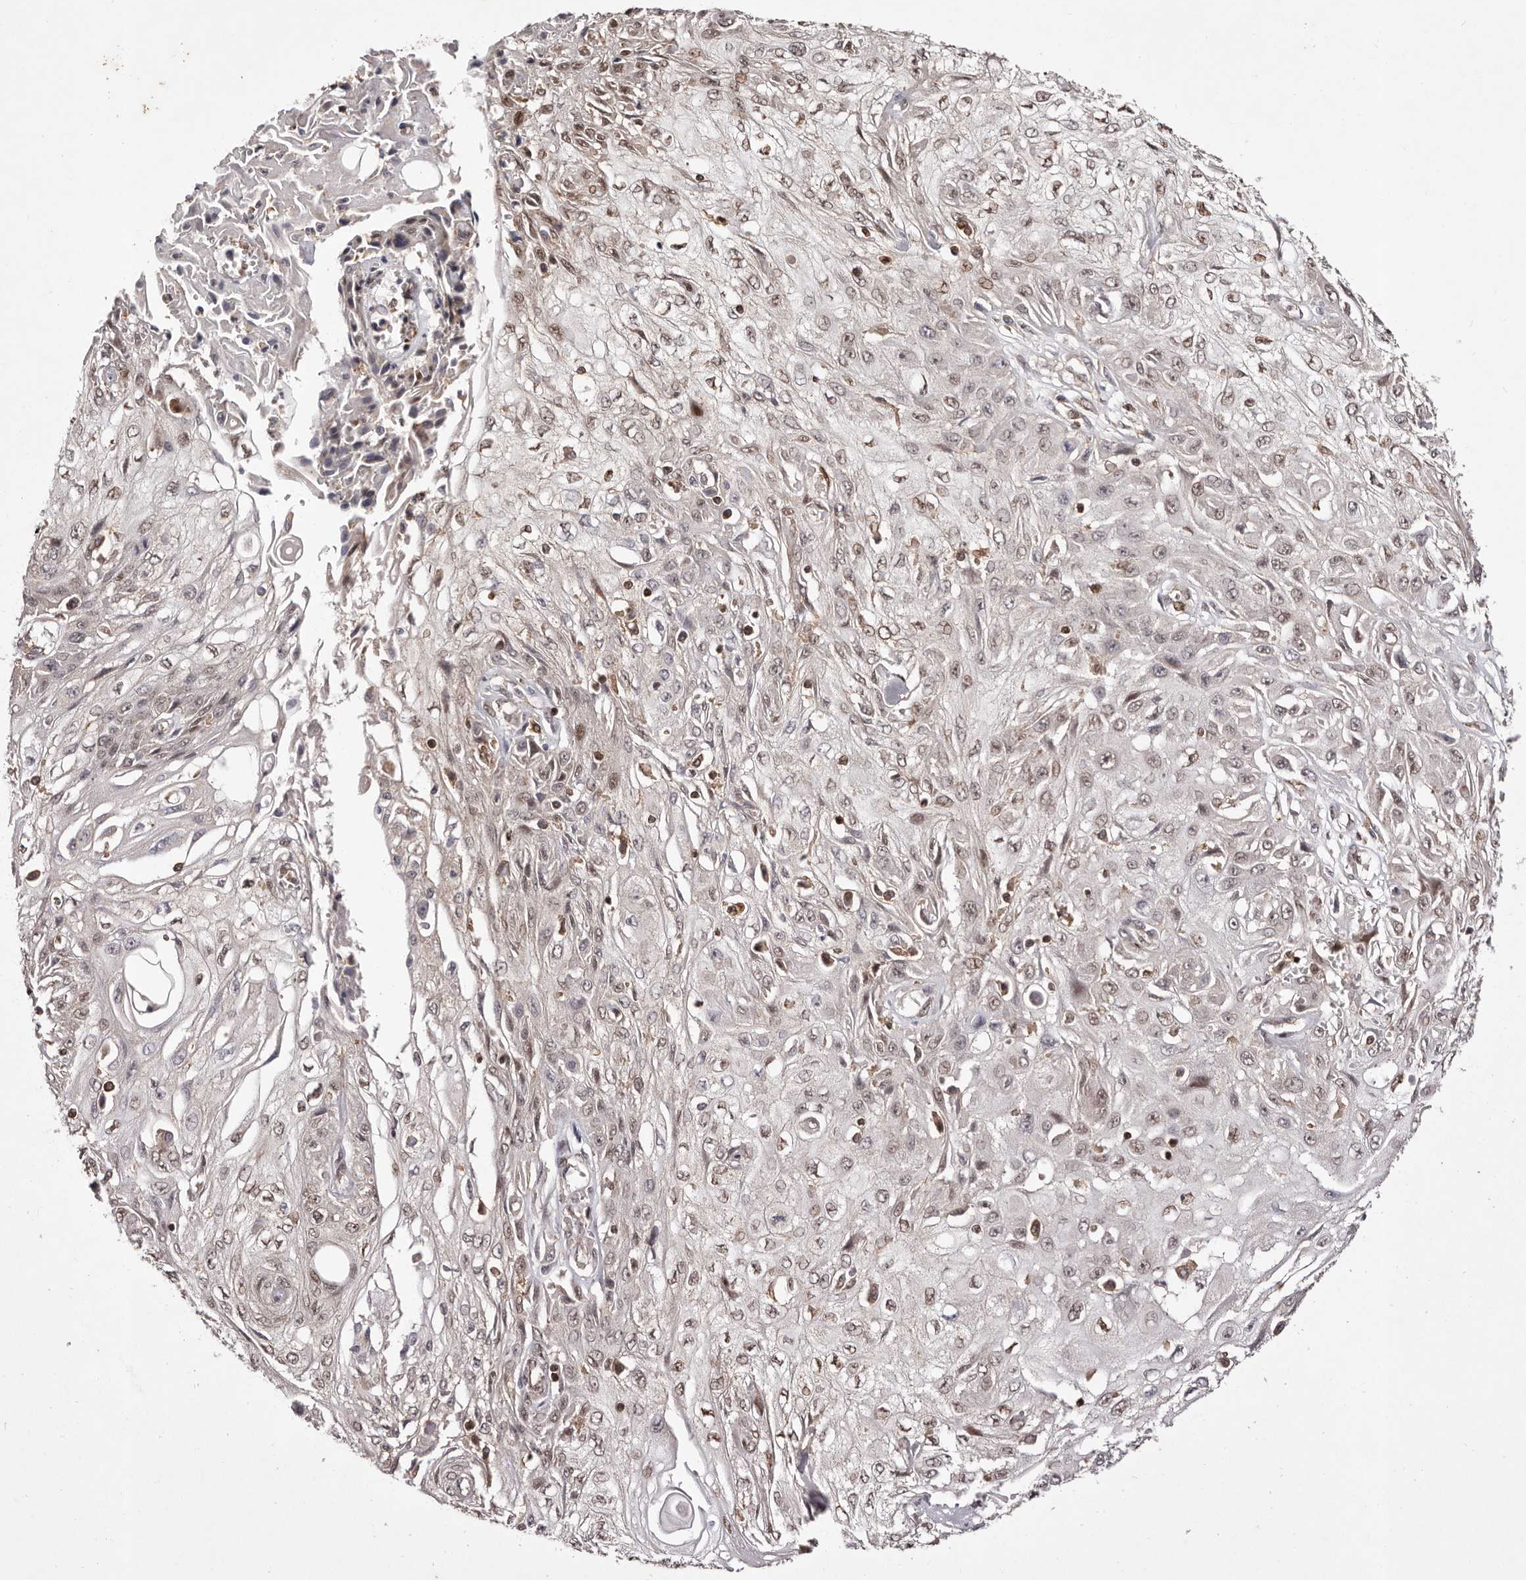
{"staining": {"intensity": "weak", "quantity": ">75%", "location": "nuclear"}, "tissue": "skin cancer", "cell_type": "Tumor cells", "image_type": "cancer", "snomed": [{"axis": "morphology", "description": "Squamous cell carcinoma, NOS"}, {"axis": "morphology", "description": "Squamous cell carcinoma, metastatic, NOS"}, {"axis": "topography", "description": "Skin"}, {"axis": "topography", "description": "Lymph node"}], "caption": "High-power microscopy captured an immunohistochemistry (IHC) image of skin cancer (squamous cell carcinoma), revealing weak nuclear staining in approximately >75% of tumor cells.", "gene": "FBXO5", "patient": {"sex": "male", "age": 75}}